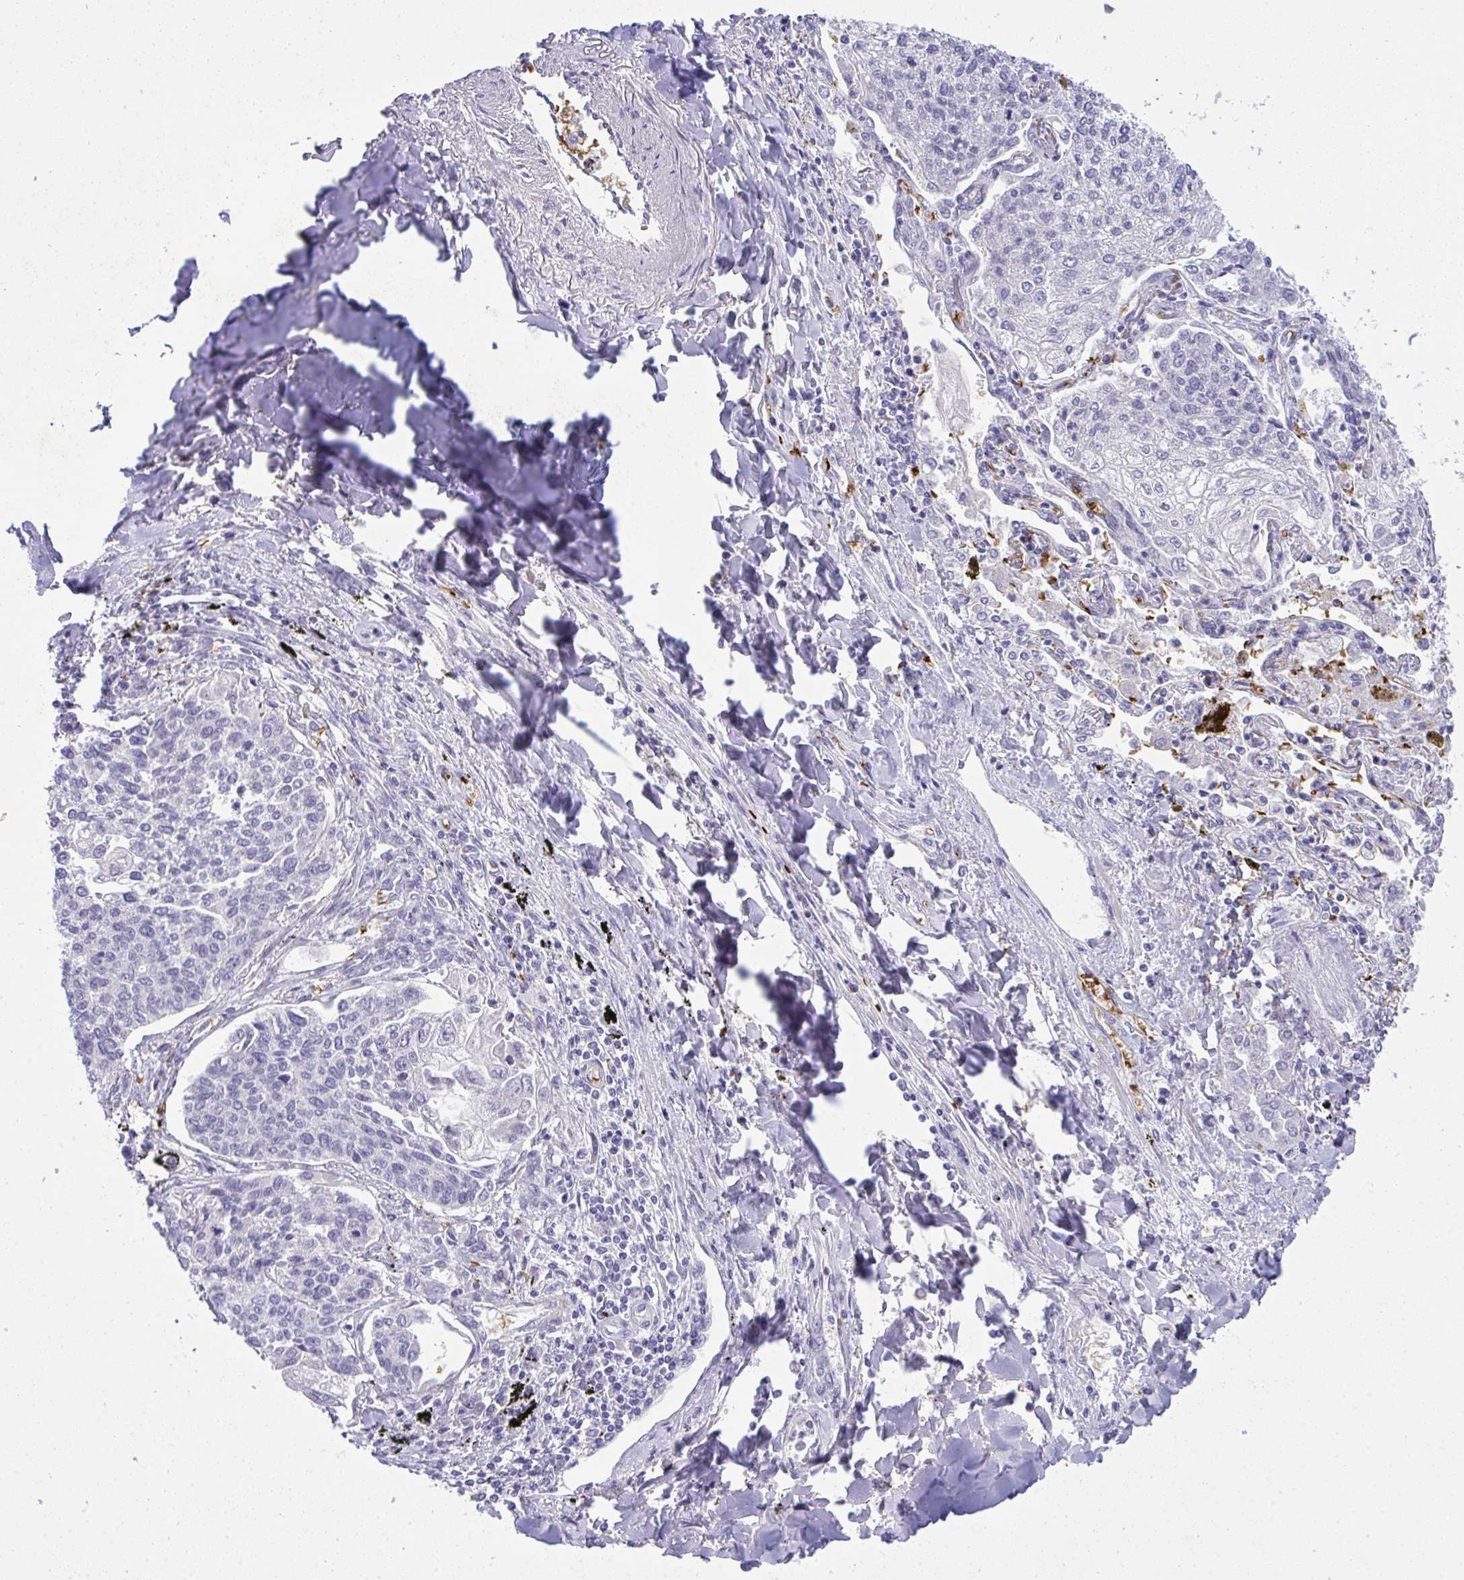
{"staining": {"intensity": "negative", "quantity": "none", "location": "none"}, "tissue": "lung cancer", "cell_type": "Tumor cells", "image_type": "cancer", "snomed": [{"axis": "morphology", "description": "Squamous cell carcinoma, NOS"}, {"axis": "topography", "description": "Lung"}], "caption": "An image of lung squamous cell carcinoma stained for a protein reveals no brown staining in tumor cells.", "gene": "SPTB", "patient": {"sex": "male", "age": 74}}